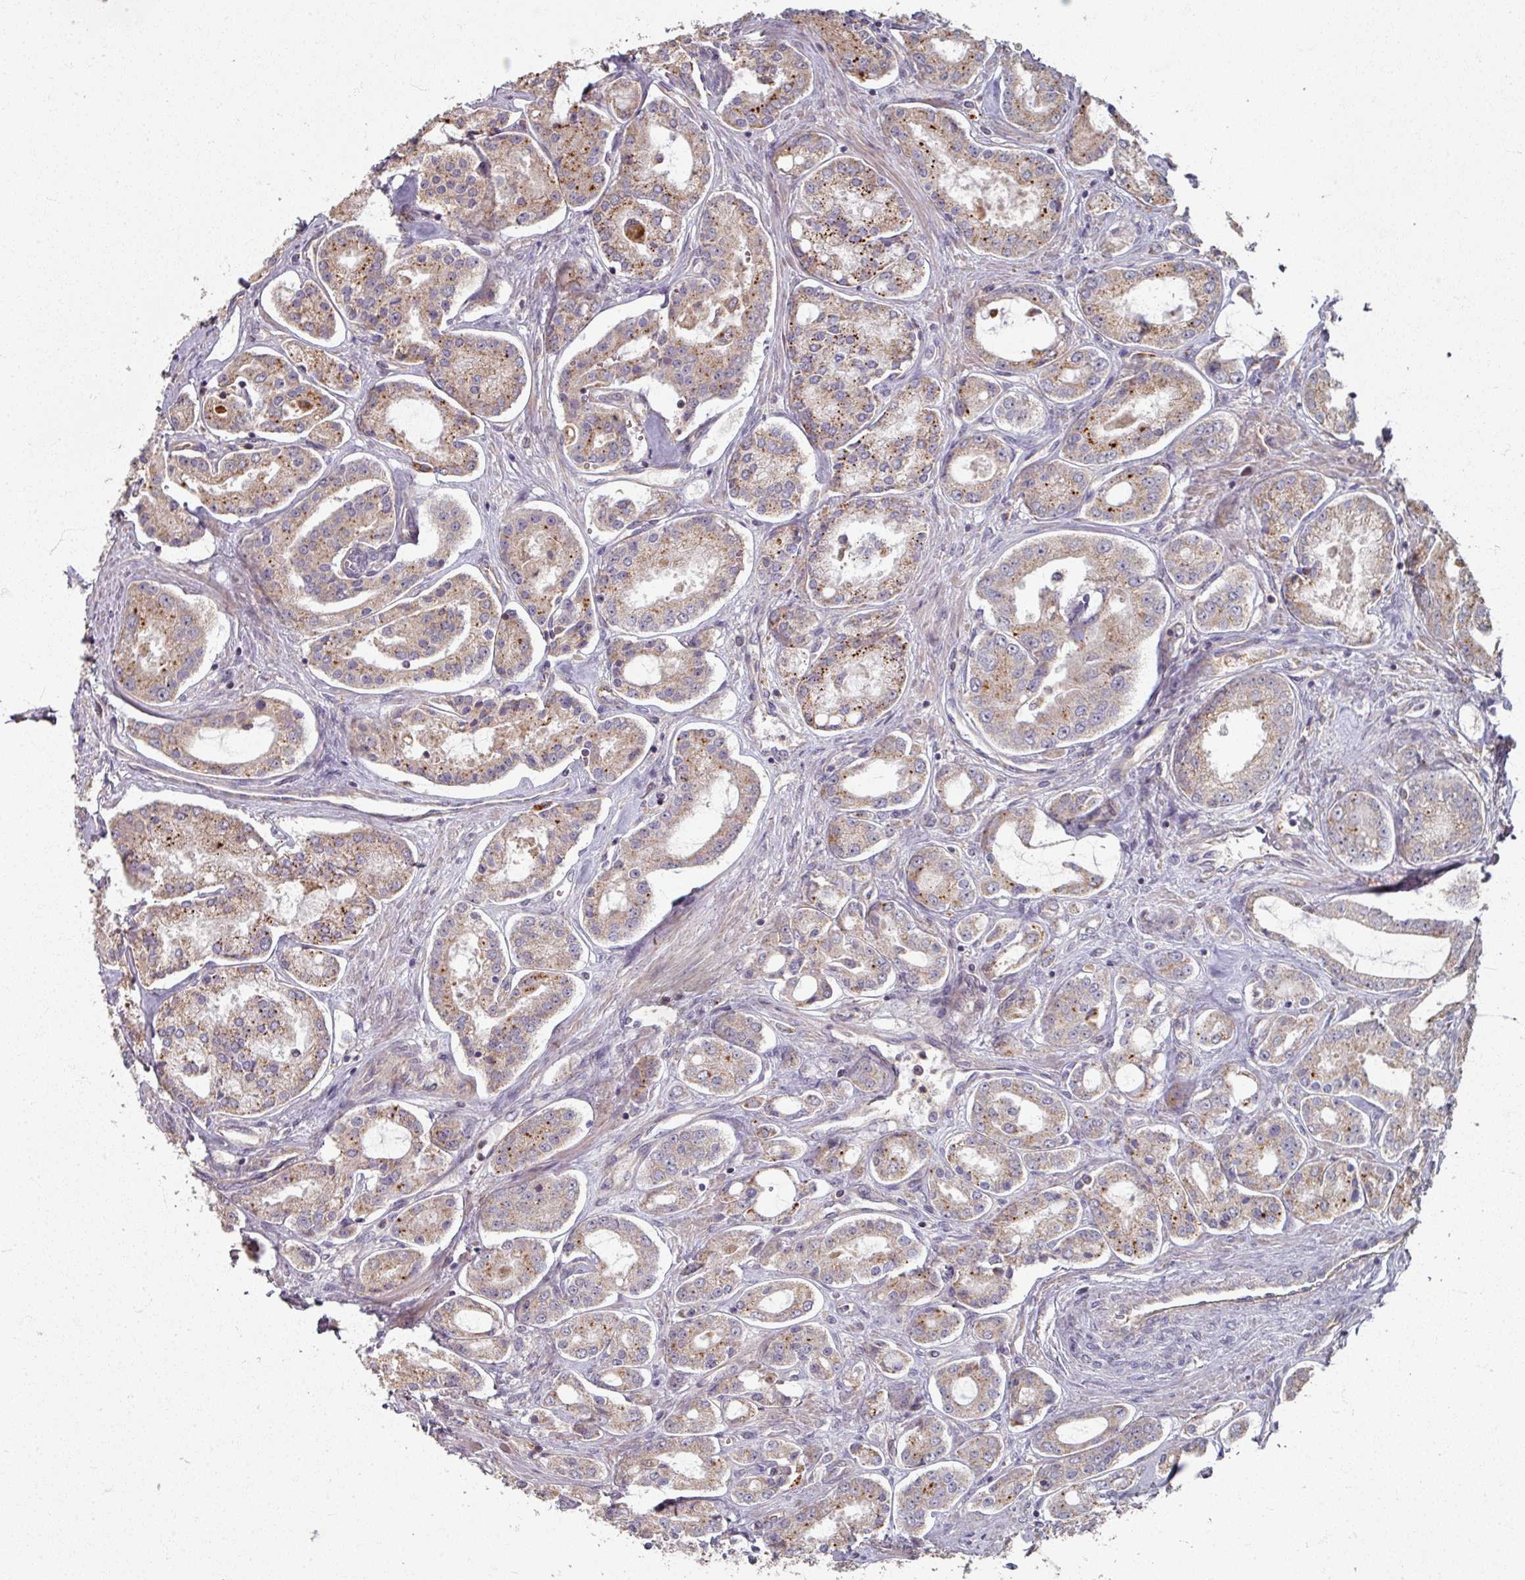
{"staining": {"intensity": "weak", "quantity": "25%-75%", "location": "cytoplasmic/membranous"}, "tissue": "prostate cancer", "cell_type": "Tumor cells", "image_type": "cancer", "snomed": [{"axis": "morphology", "description": "Adenocarcinoma, Low grade"}, {"axis": "topography", "description": "Prostate"}], "caption": "Prostate cancer stained for a protein displays weak cytoplasmic/membranous positivity in tumor cells. (Stains: DAB (3,3'-diaminobenzidine) in brown, nuclei in blue, Microscopy: brightfield microscopy at high magnification).", "gene": "CCDC68", "patient": {"sex": "male", "age": 68}}